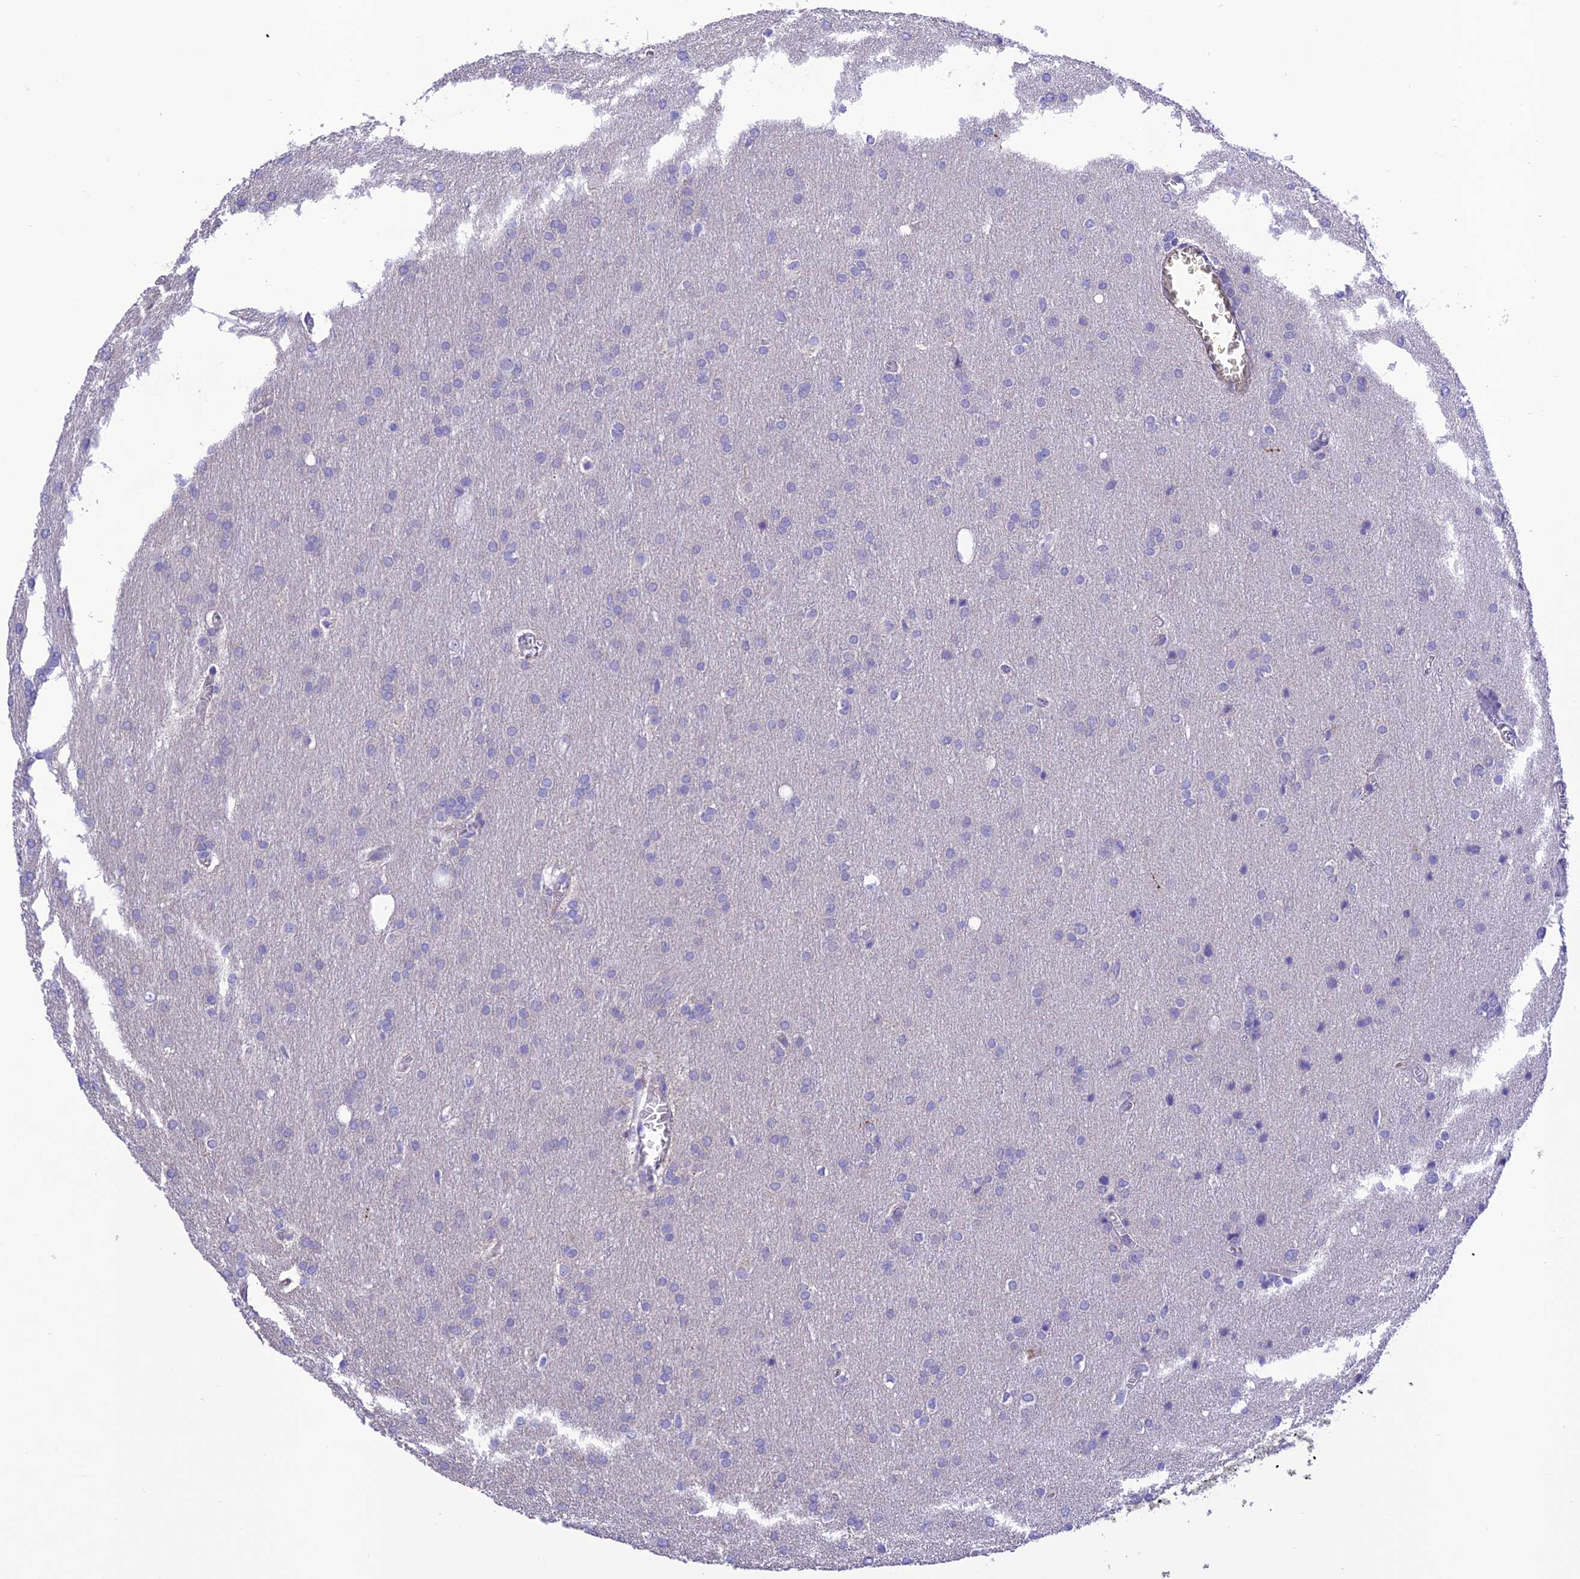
{"staining": {"intensity": "negative", "quantity": "none", "location": "none"}, "tissue": "glioma", "cell_type": "Tumor cells", "image_type": "cancer", "snomed": [{"axis": "morphology", "description": "Glioma, malignant, Low grade"}, {"axis": "topography", "description": "Brain"}], "caption": "Tumor cells show no significant staining in malignant low-grade glioma.", "gene": "MS4A5", "patient": {"sex": "female", "age": 32}}